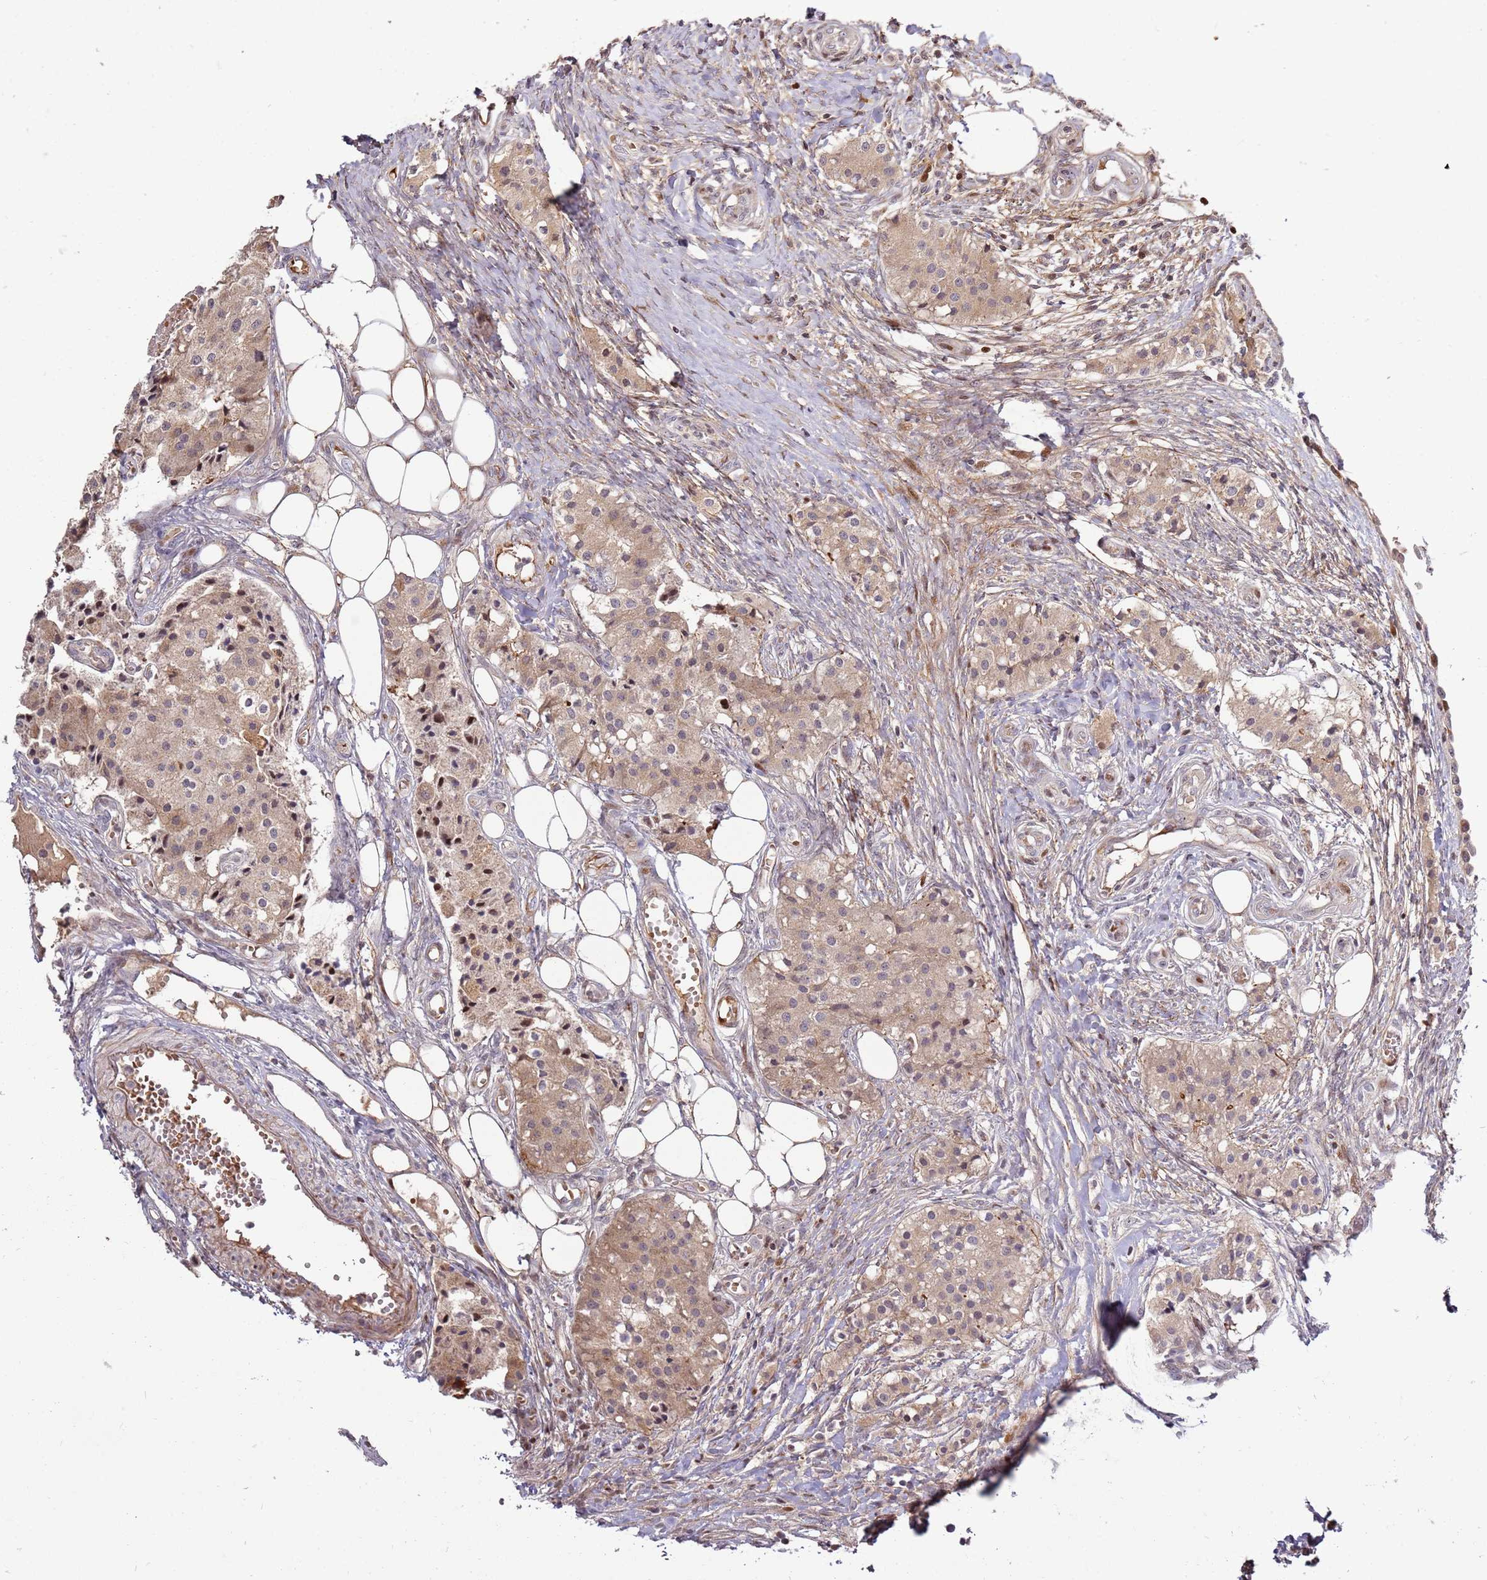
{"staining": {"intensity": "weak", "quantity": "25%-75%", "location": "cytoplasmic/membranous"}, "tissue": "carcinoid", "cell_type": "Tumor cells", "image_type": "cancer", "snomed": [{"axis": "morphology", "description": "Carcinoid, malignant, NOS"}, {"axis": "topography", "description": "Colon"}], "caption": "Immunohistochemical staining of carcinoid displays weak cytoplasmic/membranous protein positivity in about 25%-75% of tumor cells.", "gene": "RHBDL1", "patient": {"sex": "female", "age": 52}}